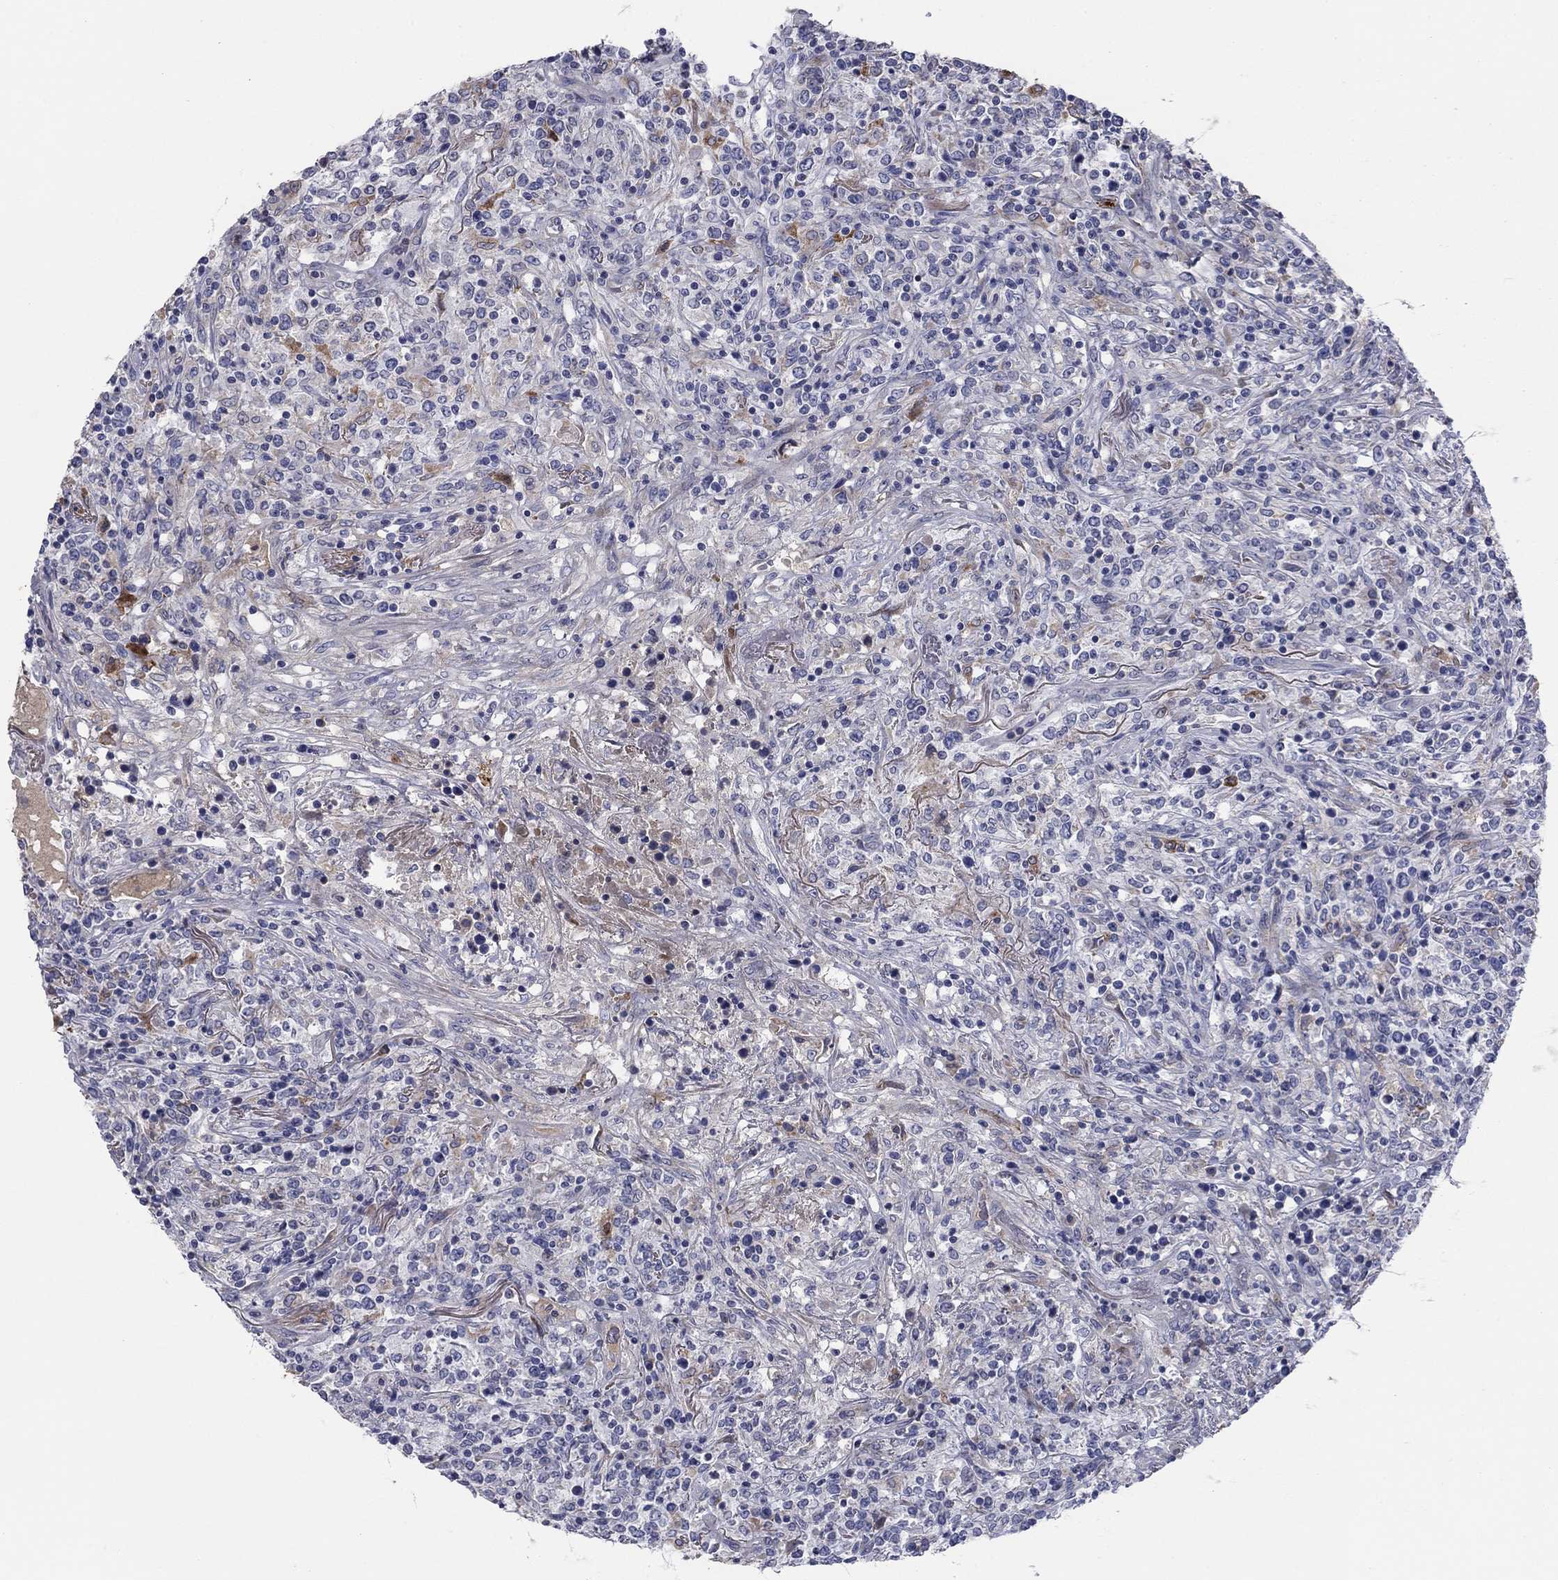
{"staining": {"intensity": "negative", "quantity": "none", "location": "none"}, "tissue": "lymphoma", "cell_type": "Tumor cells", "image_type": "cancer", "snomed": [{"axis": "morphology", "description": "Malignant lymphoma, non-Hodgkin's type, High grade"}, {"axis": "topography", "description": "Lung"}], "caption": "DAB (3,3'-diaminobenzidine) immunohistochemical staining of human high-grade malignant lymphoma, non-Hodgkin's type shows no significant expression in tumor cells.", "gene": "PTGDS", "patient": {"sex": "male", "age": 79}}